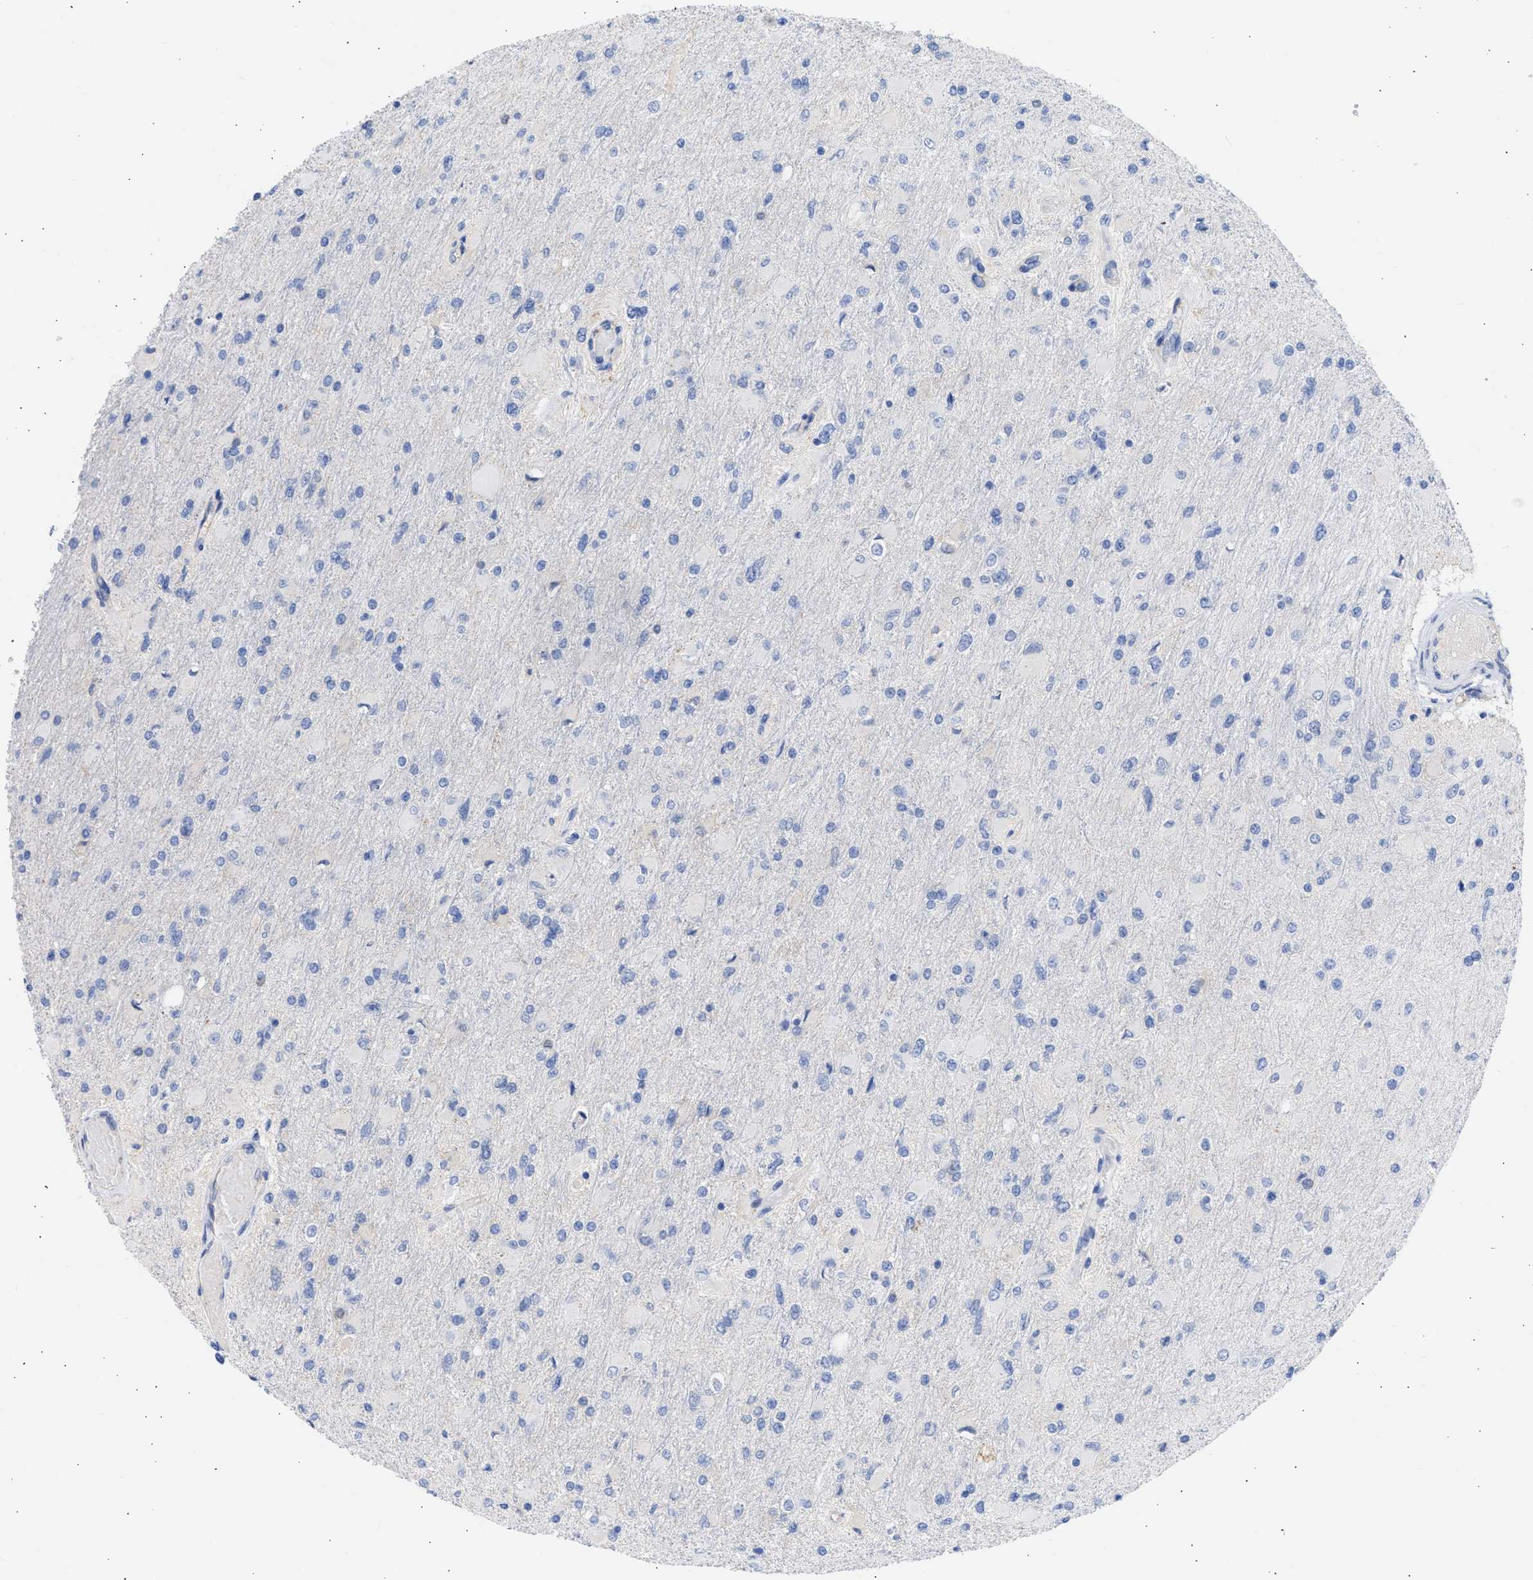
{"staining": {"intensity": "negative", "quantity": "none", "location": "none"}, "tissue": "glioma", "cell_type": "Tumor cells", "image_type": "cancer", "snomed": [{"axis": "morphology", "description": "Glioma, malignant, High grade"}, {"axis": "topography", "description": "Cerebral cortex"}], "caption": "This is a histopathology image of immunohistochemistry (IHC) staining of malignant glioma (high-grade), which shows no staining in tumor cells.", "gene": "RSPH1", "patient": {"sex": "female", "age": 36}}